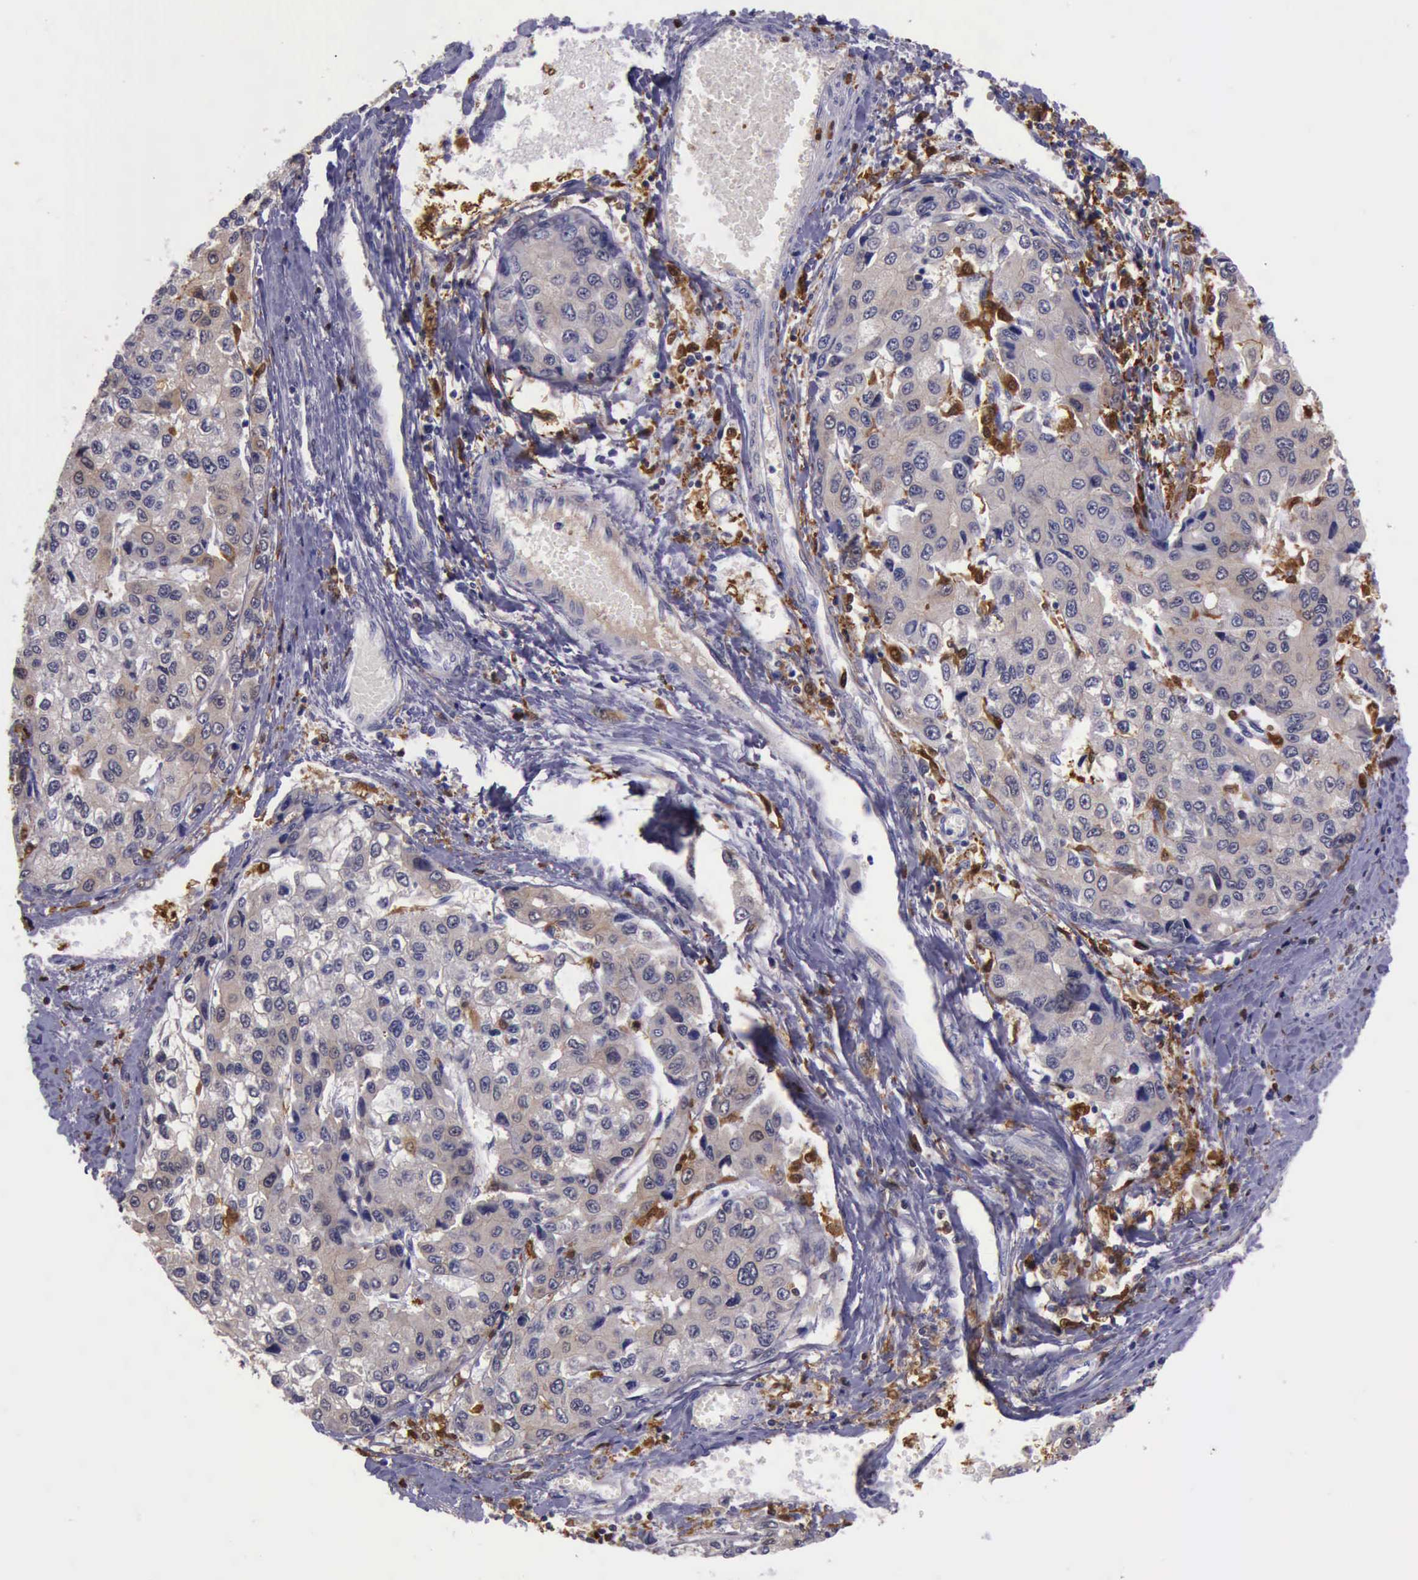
{"staining": {"intensity": "weak", "quantity": "<25%", "location": "cytoplasmic/membranous"}, "tissue": "liver cancer", "cell_type": "Tumor cells", "image_type": "cancer", "snomed": [{"axis": "morphology", "description": "Carcinoma, Hepatocellular, NOS"}, {"axis": "topography", "description": "Liver"}], "caption": "There is no significant staining in tumor cells of liver hepatocellular carcinoma.", "gene": "TYMP", "patient": {"sex": "female", "age": 66}}